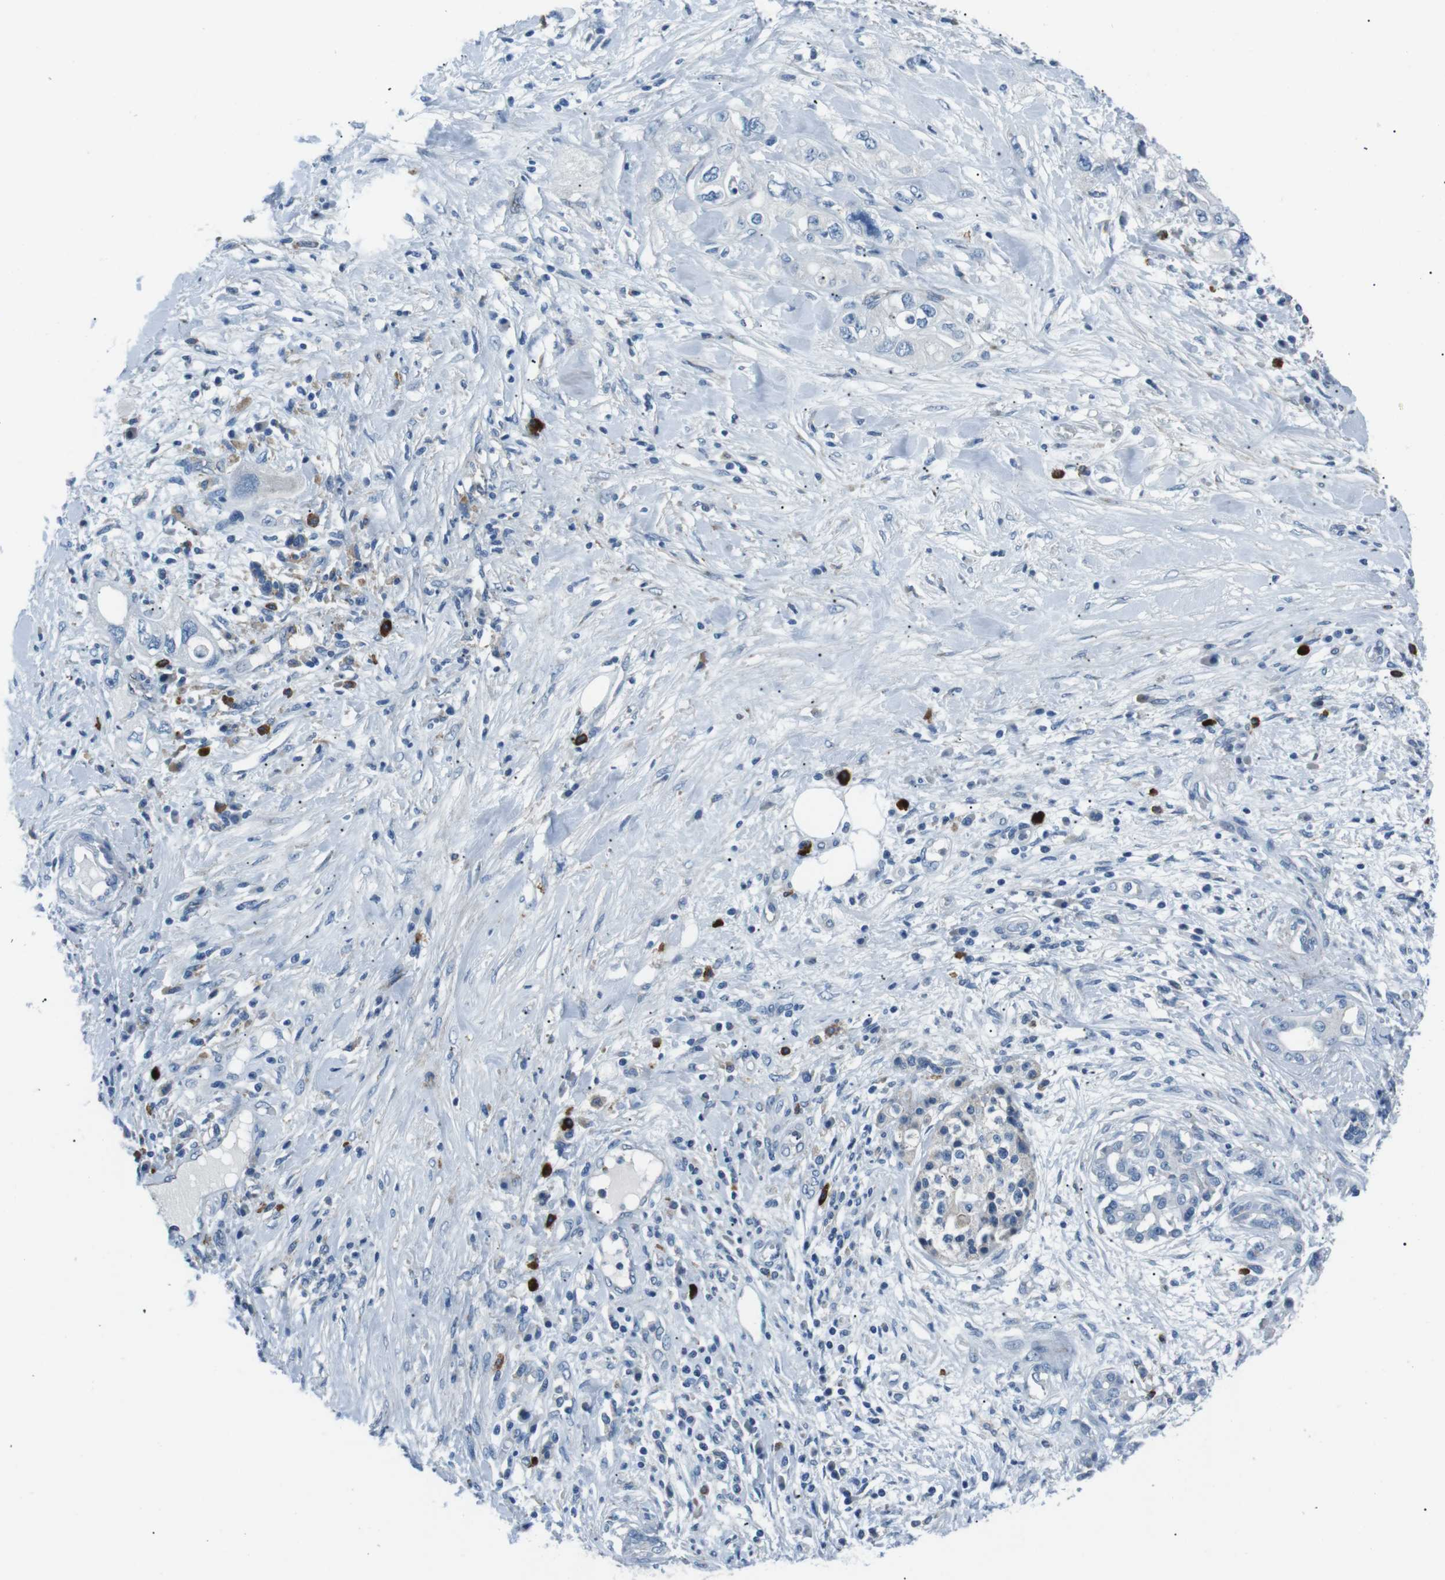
{"staining": {"intensity": "negative", "quantity": "none", "location": "none"}, "tissue": "pancreatic cancer", "cell_type": "Tumor cells", "image_type": "cancer", "snomed": [{"axis": "morphology", "description": "Adenocarcinoma, NOS"}, {"axis": "topography", "description": "Pancreas"}], "caption": "Photomicrograph shows no significant protein positivity in tumor cells of pancreatic adenocarcinoma. (DAB immunohistochemistry (IHC), high magnification).", "gene": "CSF2RA", "patient": {"sex": "female", "age": 56}}